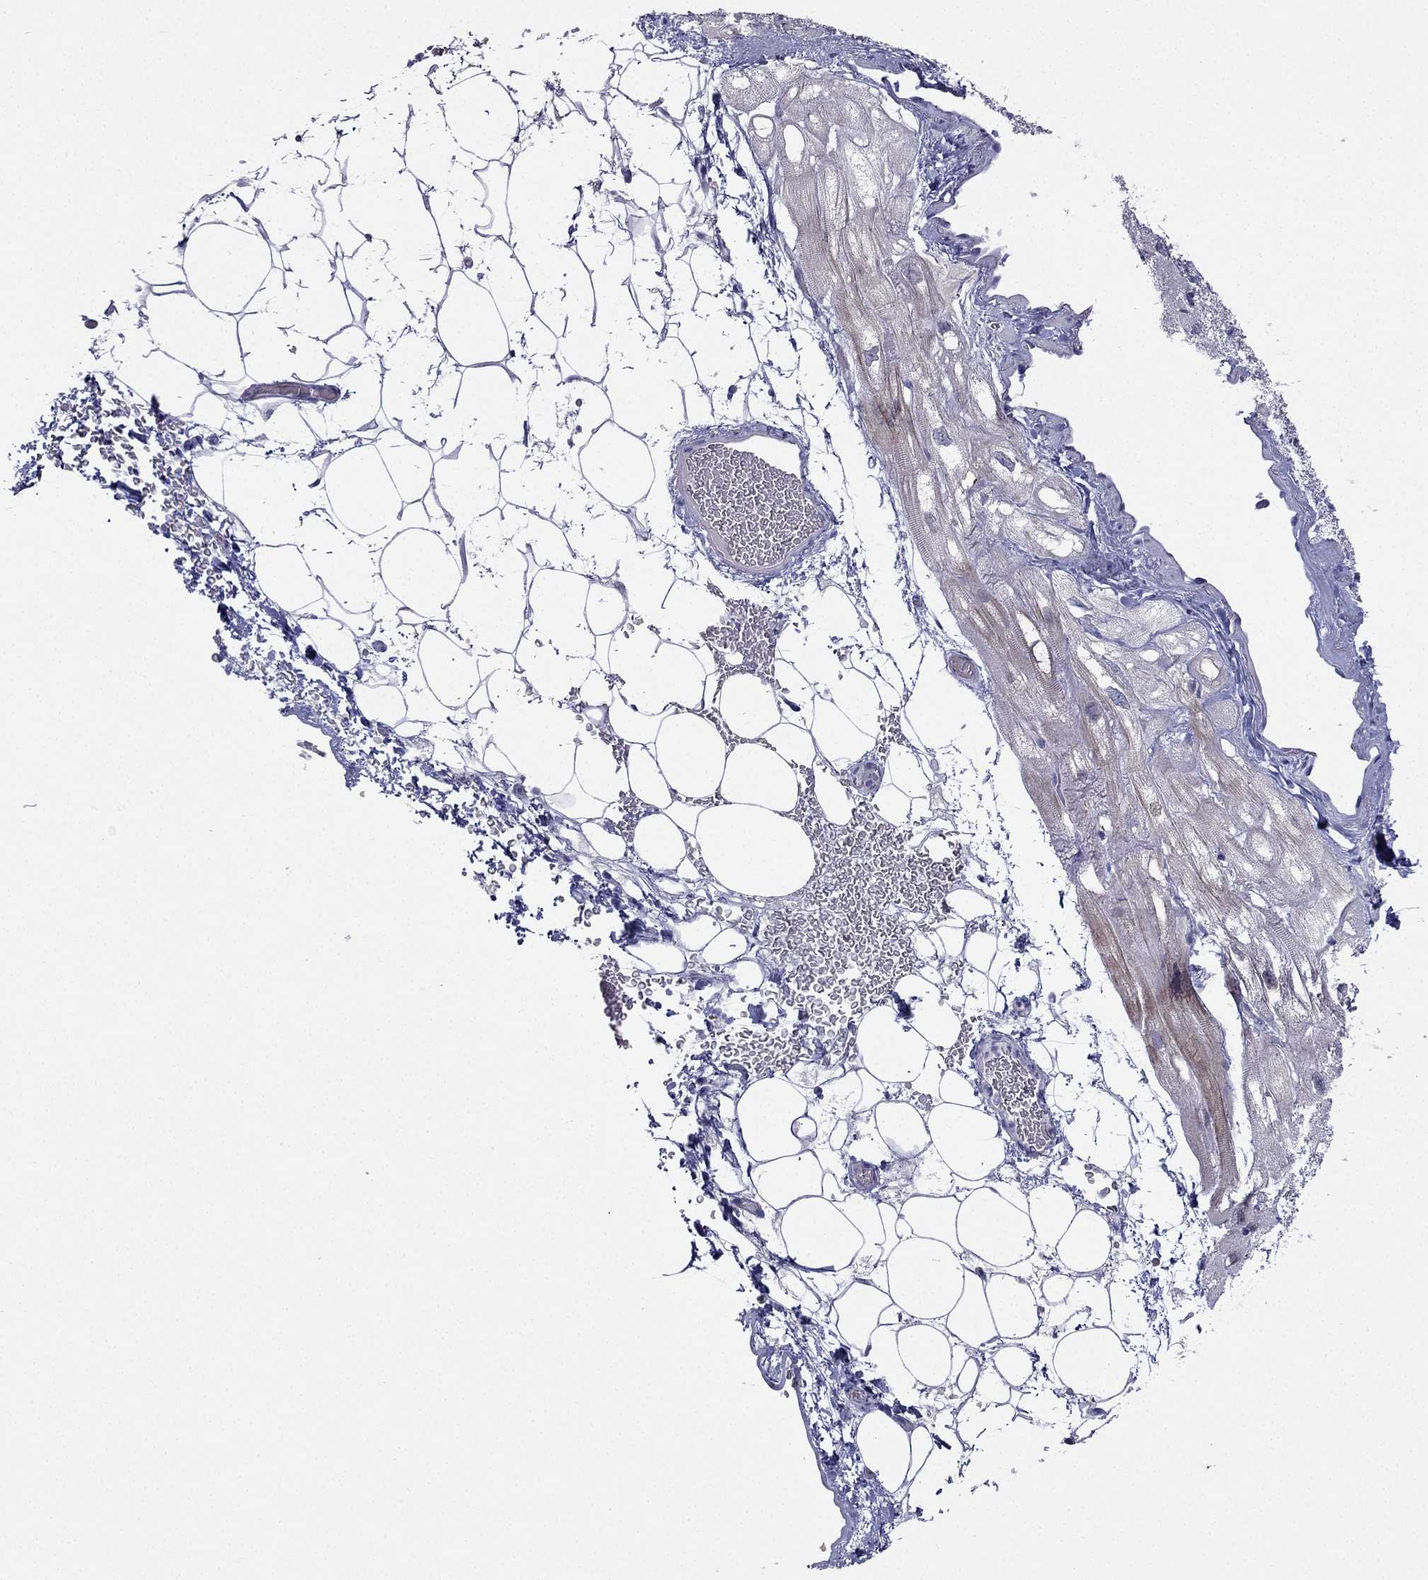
{"staining": {"intensity": "negative", "quantity": "none", "location": "none"}, "tissue": "heart muscle", "cell_type": "Cardiomyocytes", "image_type": "normal", "snomed": [{"axis": "morphology", "description": "Normal tissue, NOS"}, {"axis": "topography", "description": "Heart"}], "caption": "This is an immunohistochemistry micrograph of unremarkable human heart muscle. There is no staining in cardiomyocytes.", "gene": "RSPH14", "patient": {"sex": "male", "age": 61}}